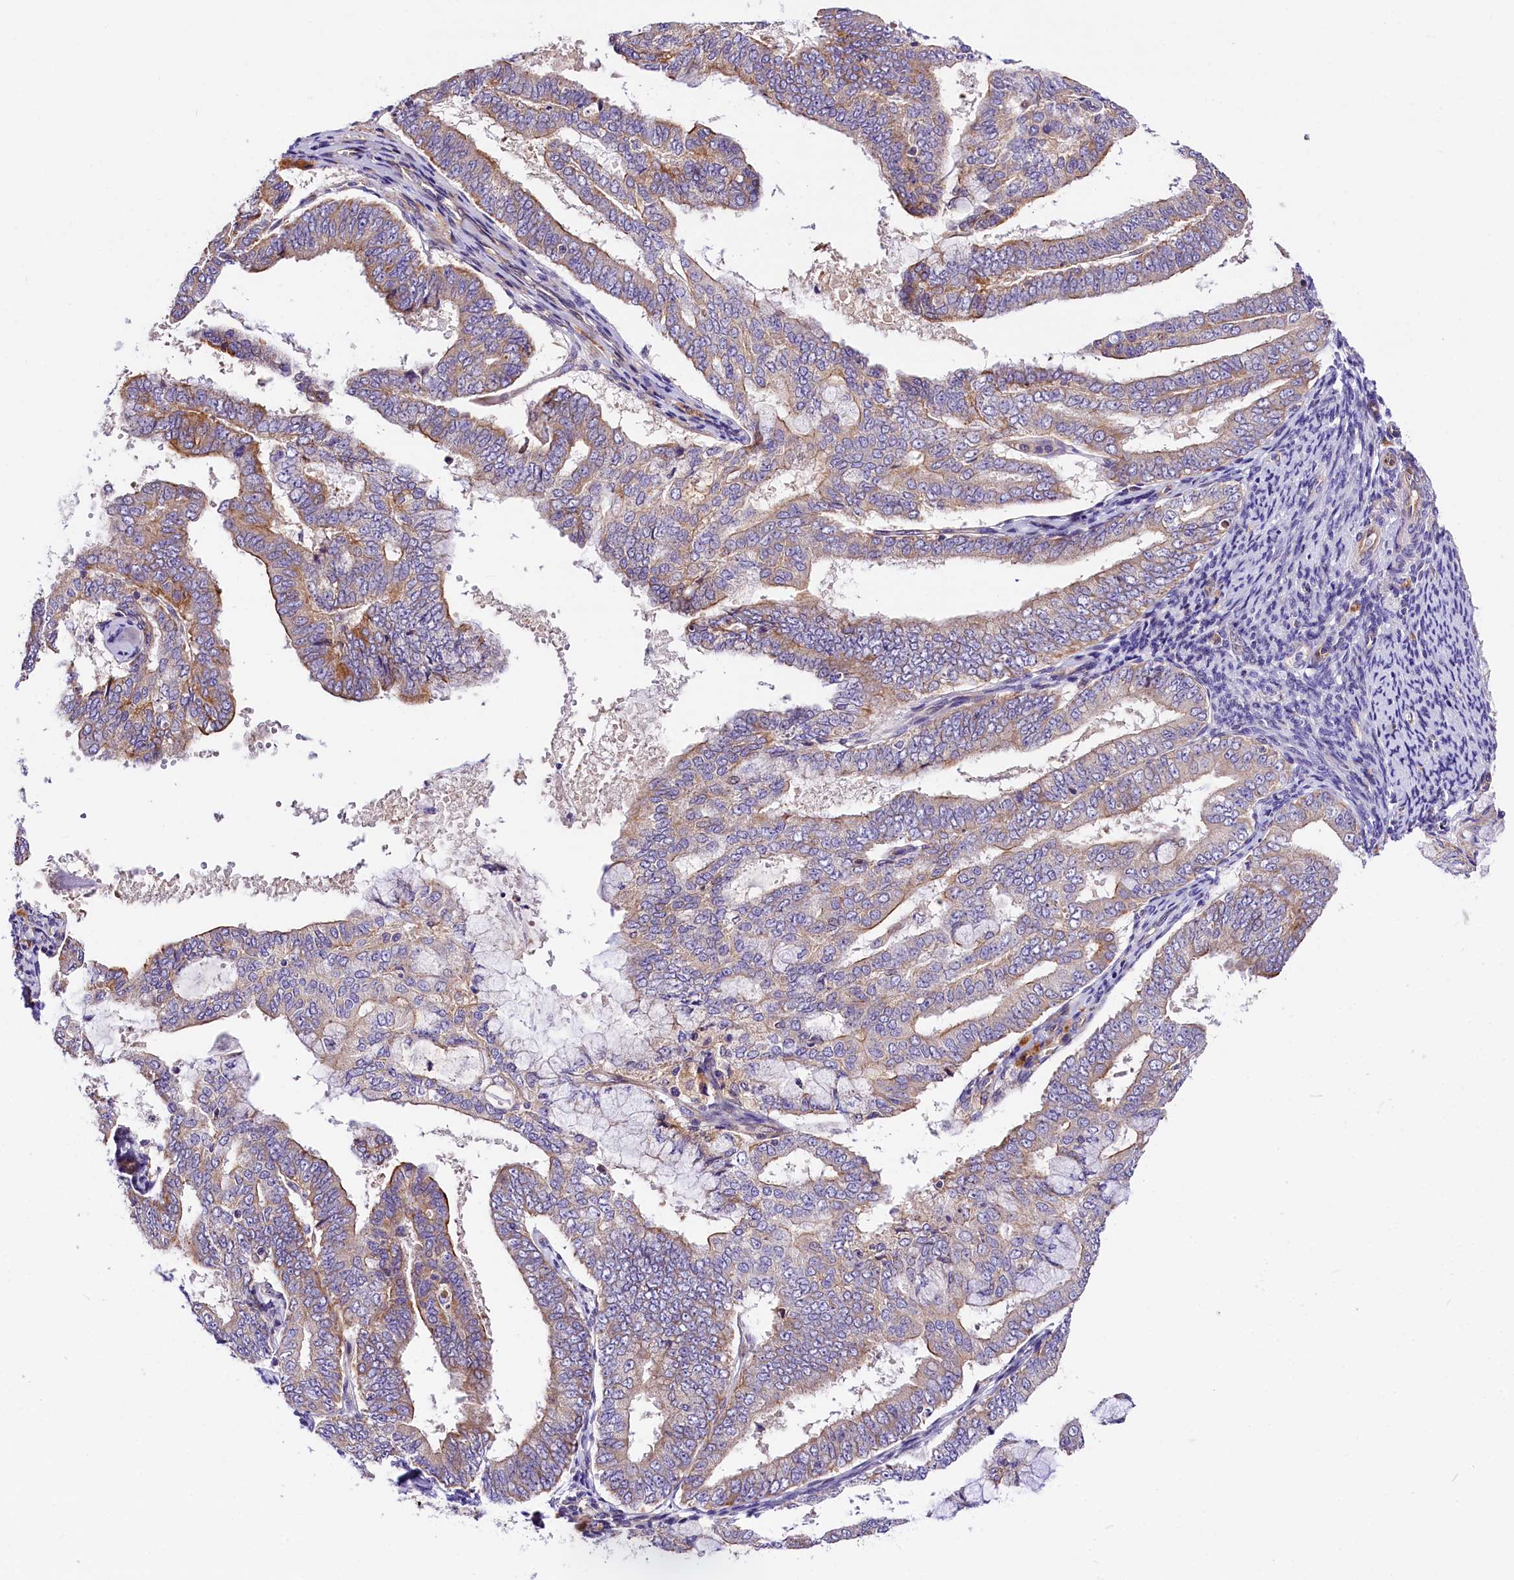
{"staining": {"intensity": "moderate", "quantity": "25%-75%", "location": "cytoplasmic/membranous"}, "tissue": "endometrial cancer", "cell_type": "Tumor cells", "image_type": "cancer", "snomed": [{"axis": "morphology", "description": "Adenocarcinoma, NOS"}, {"axis": "topography", "description": "Endometrium"}], "caption": "Immunohistochemical staining of human endometrial cancer (adenocarcinoma) shows medium levels of moderate cytoplasmic/membranous protein staining in approximately 25%-75% of tumor cells. (IHC, brightfield microscopy, high magnification).", "gene": "ARMC6", "patient": {"sex": "female", "age": 63}}